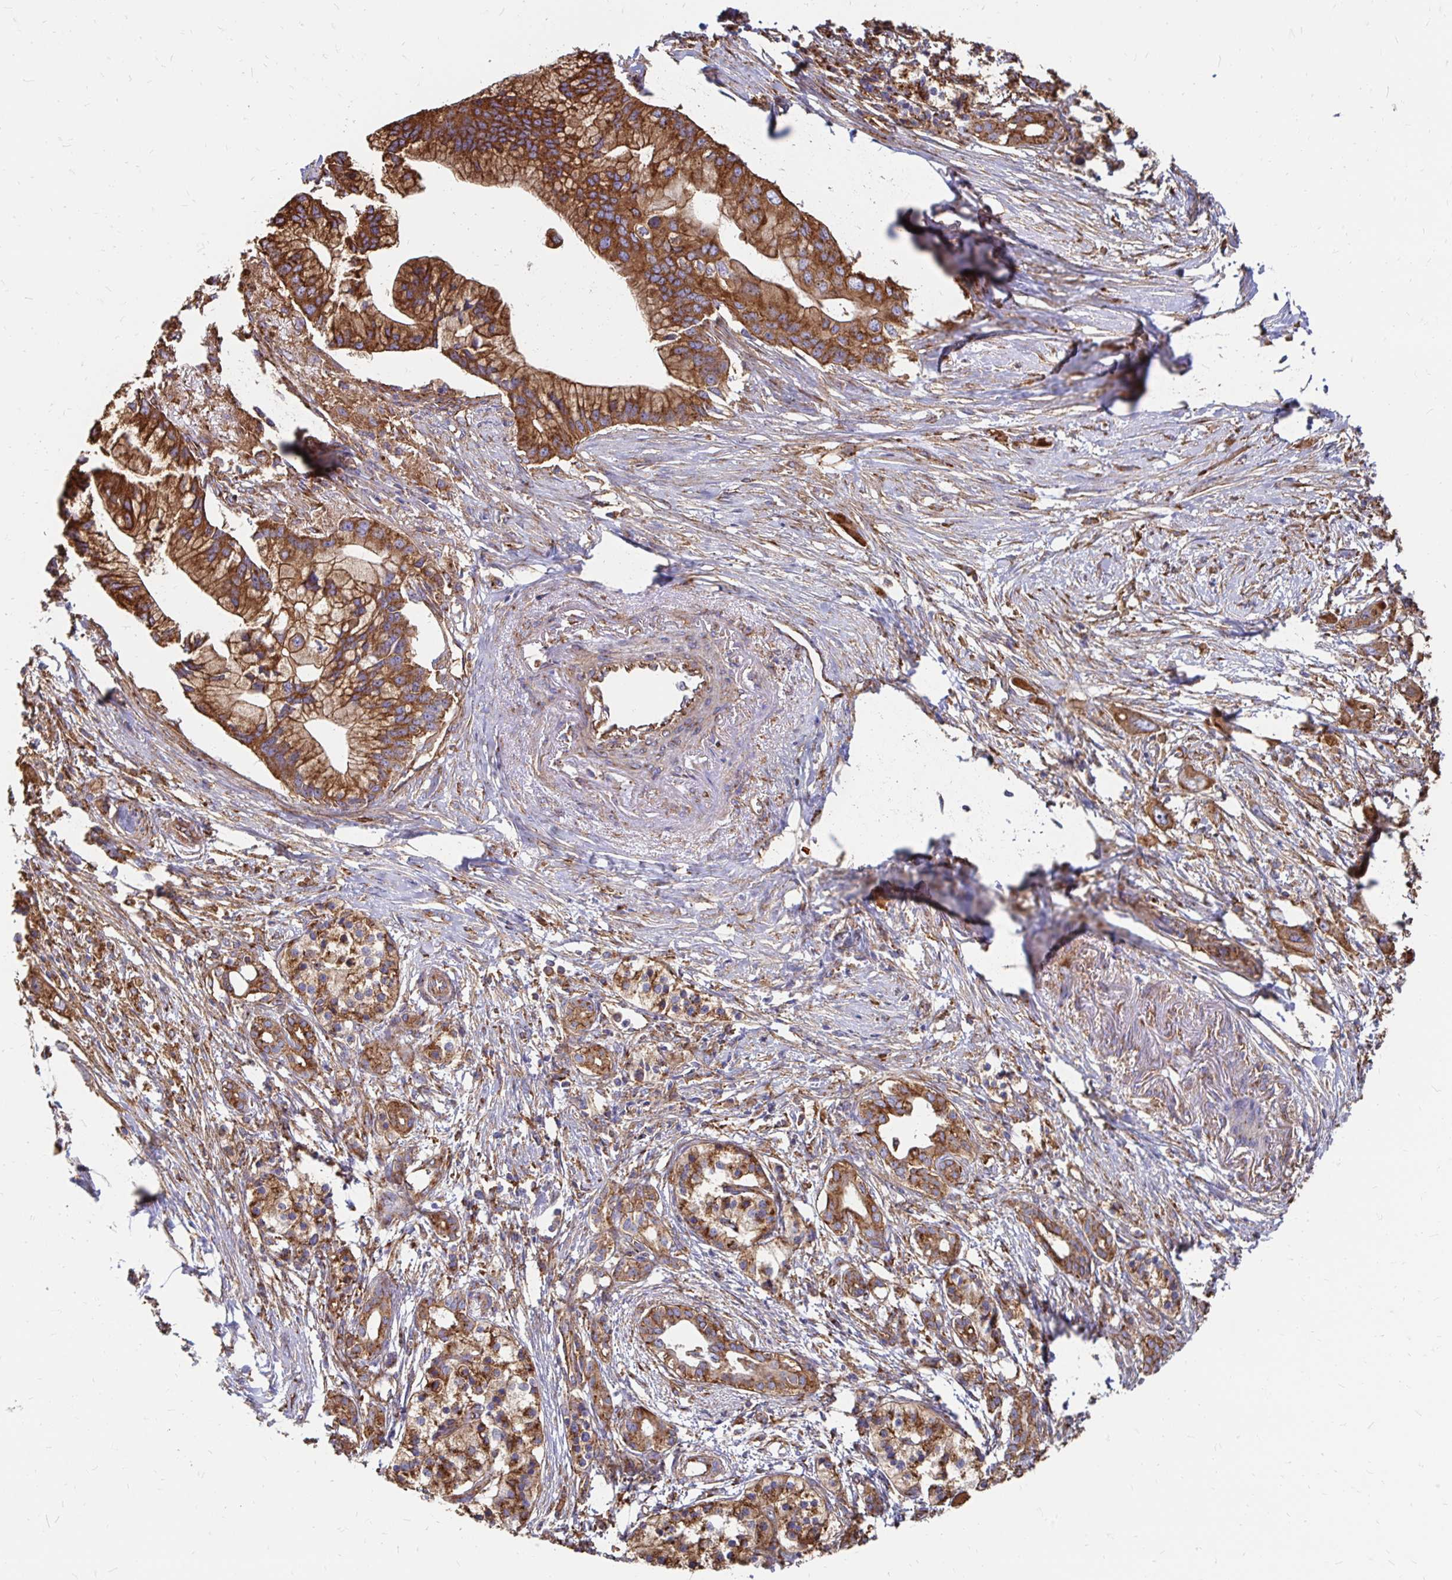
{"staining": {"intensity": "strong", "quantity": ">75%", "location": "cytoplasmic/membranous"}, "tissue": "pancreatic cancer", "cell_type": "Tumor cells", "image_type": "cancer", "snomed": [{"axis": "morphology", "description": "Adenocarcinoma, NOS"}, {"axis": "topography", "description": "Pancreas"}], "caption": "Immunohistochemistry image of pancreatic adenocarcinoma stained for a protein (brown), which demonstrates high levels of strong cytoplasmic/membranous expression in approximately >75% of tumor cells.", "gene": "CLTC", "patient": {"sex": "male", "age": 68}}